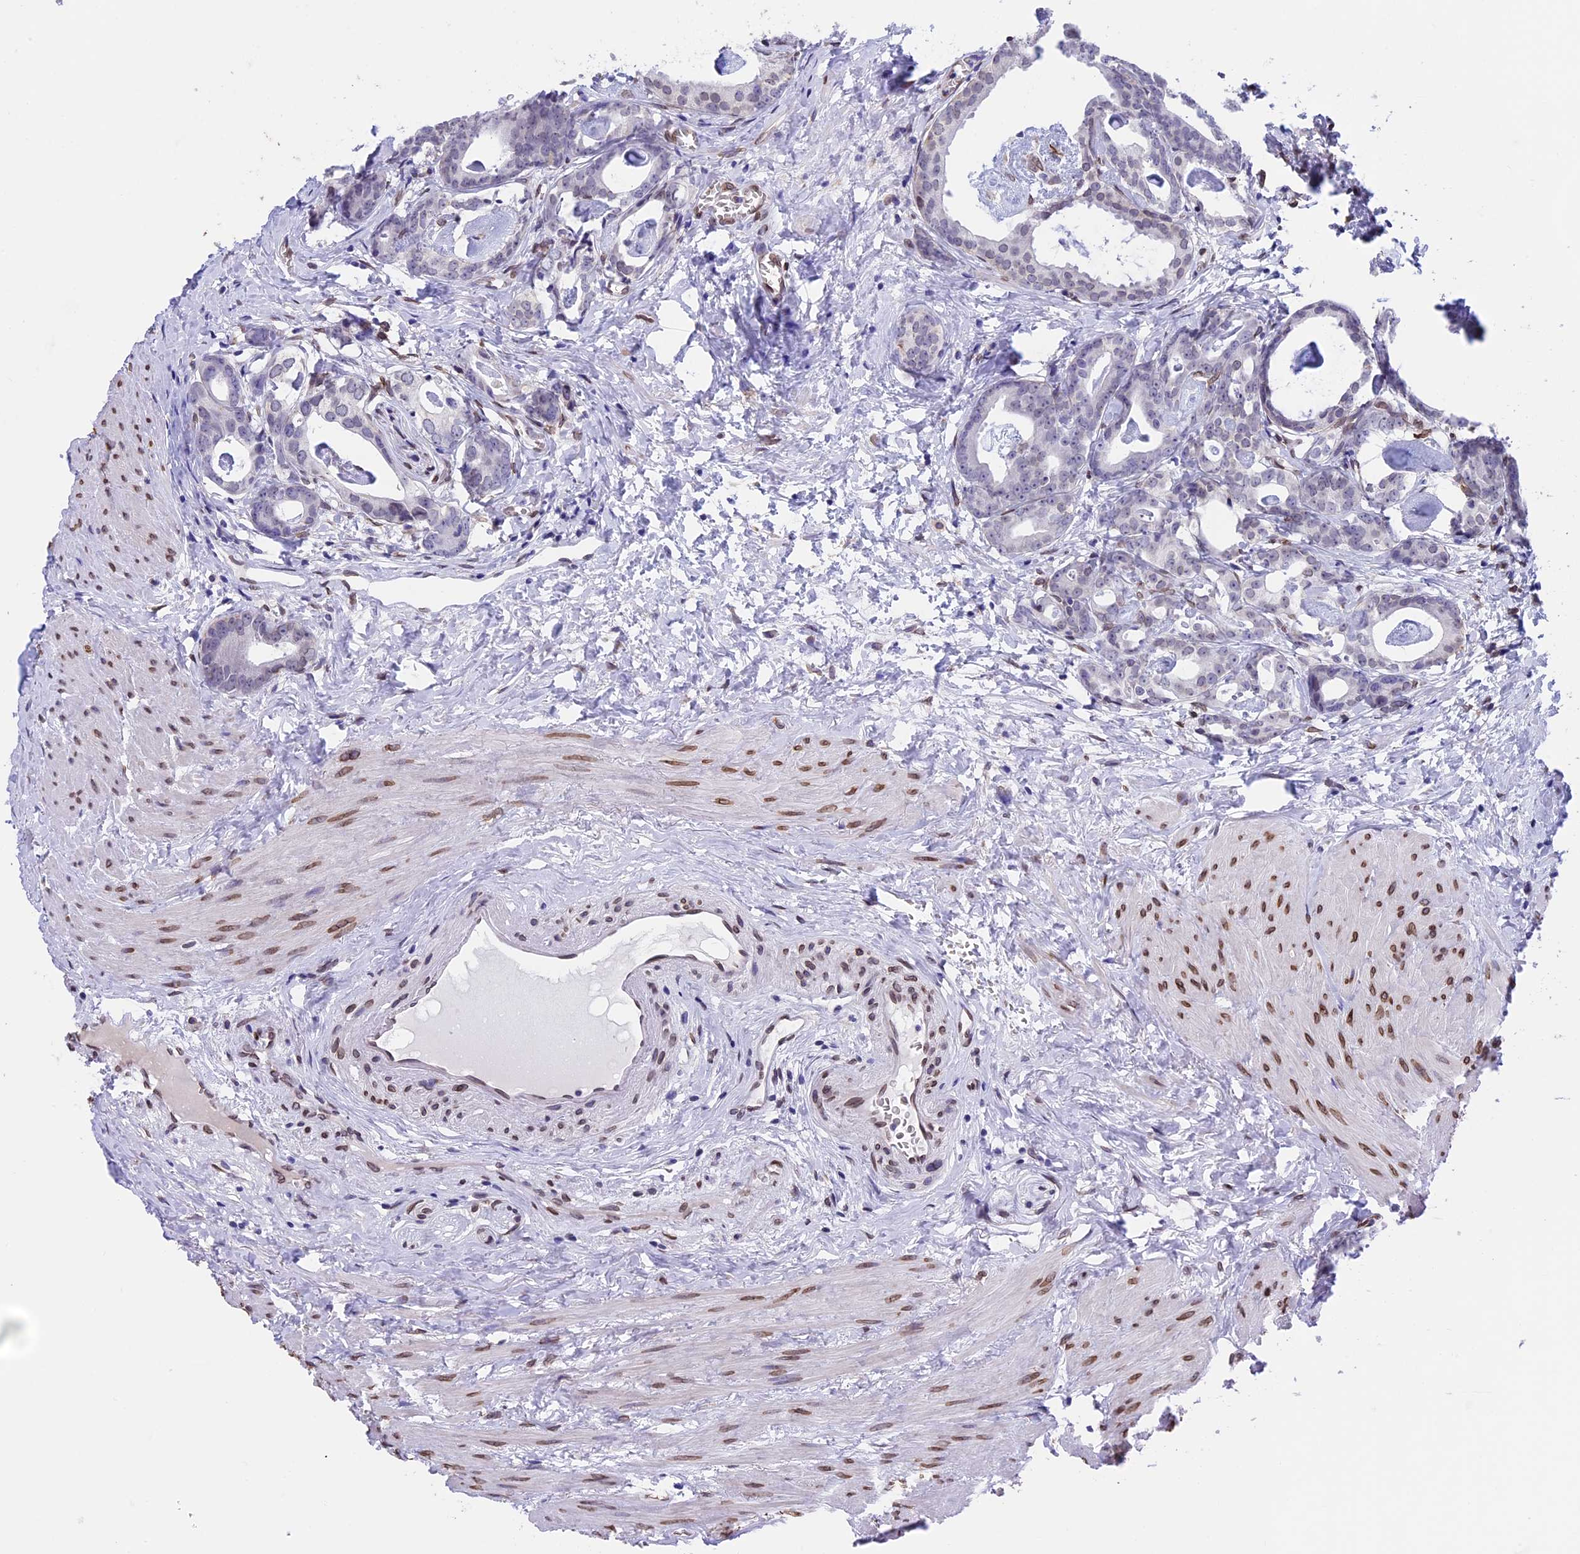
{"staining": {"intensity": "weak", "quantity": "25%-75%", "location": "cytoplasmic/membranous,nuclear"}, "tissue": "prostate cancer", "cell_type": "Tumor cells", "image_type": "cancer", "snomed": [{"axis": "morphology", "description": "Adenocarcinoma, Low grade"}, {"axis": "topography", "description": "Prostate"}], "caption": "Immunohistochemistry staining of prostate low-grade adenocarcinoma, which displays low levels of weak cytoplasmic/membranous and nuclear expression in about 25%-75% of tumor cells indicating weak cytoplasmic/membranous and nuclear protein expression. The staining was performed using DAB (3,3'-diaminobenzidine) (brown) for protein detection and nuclei were counterstained in hematoxylin (blue).", "gene": "TMPRSS7", "patient": {"sex": "male", "age": 71}}